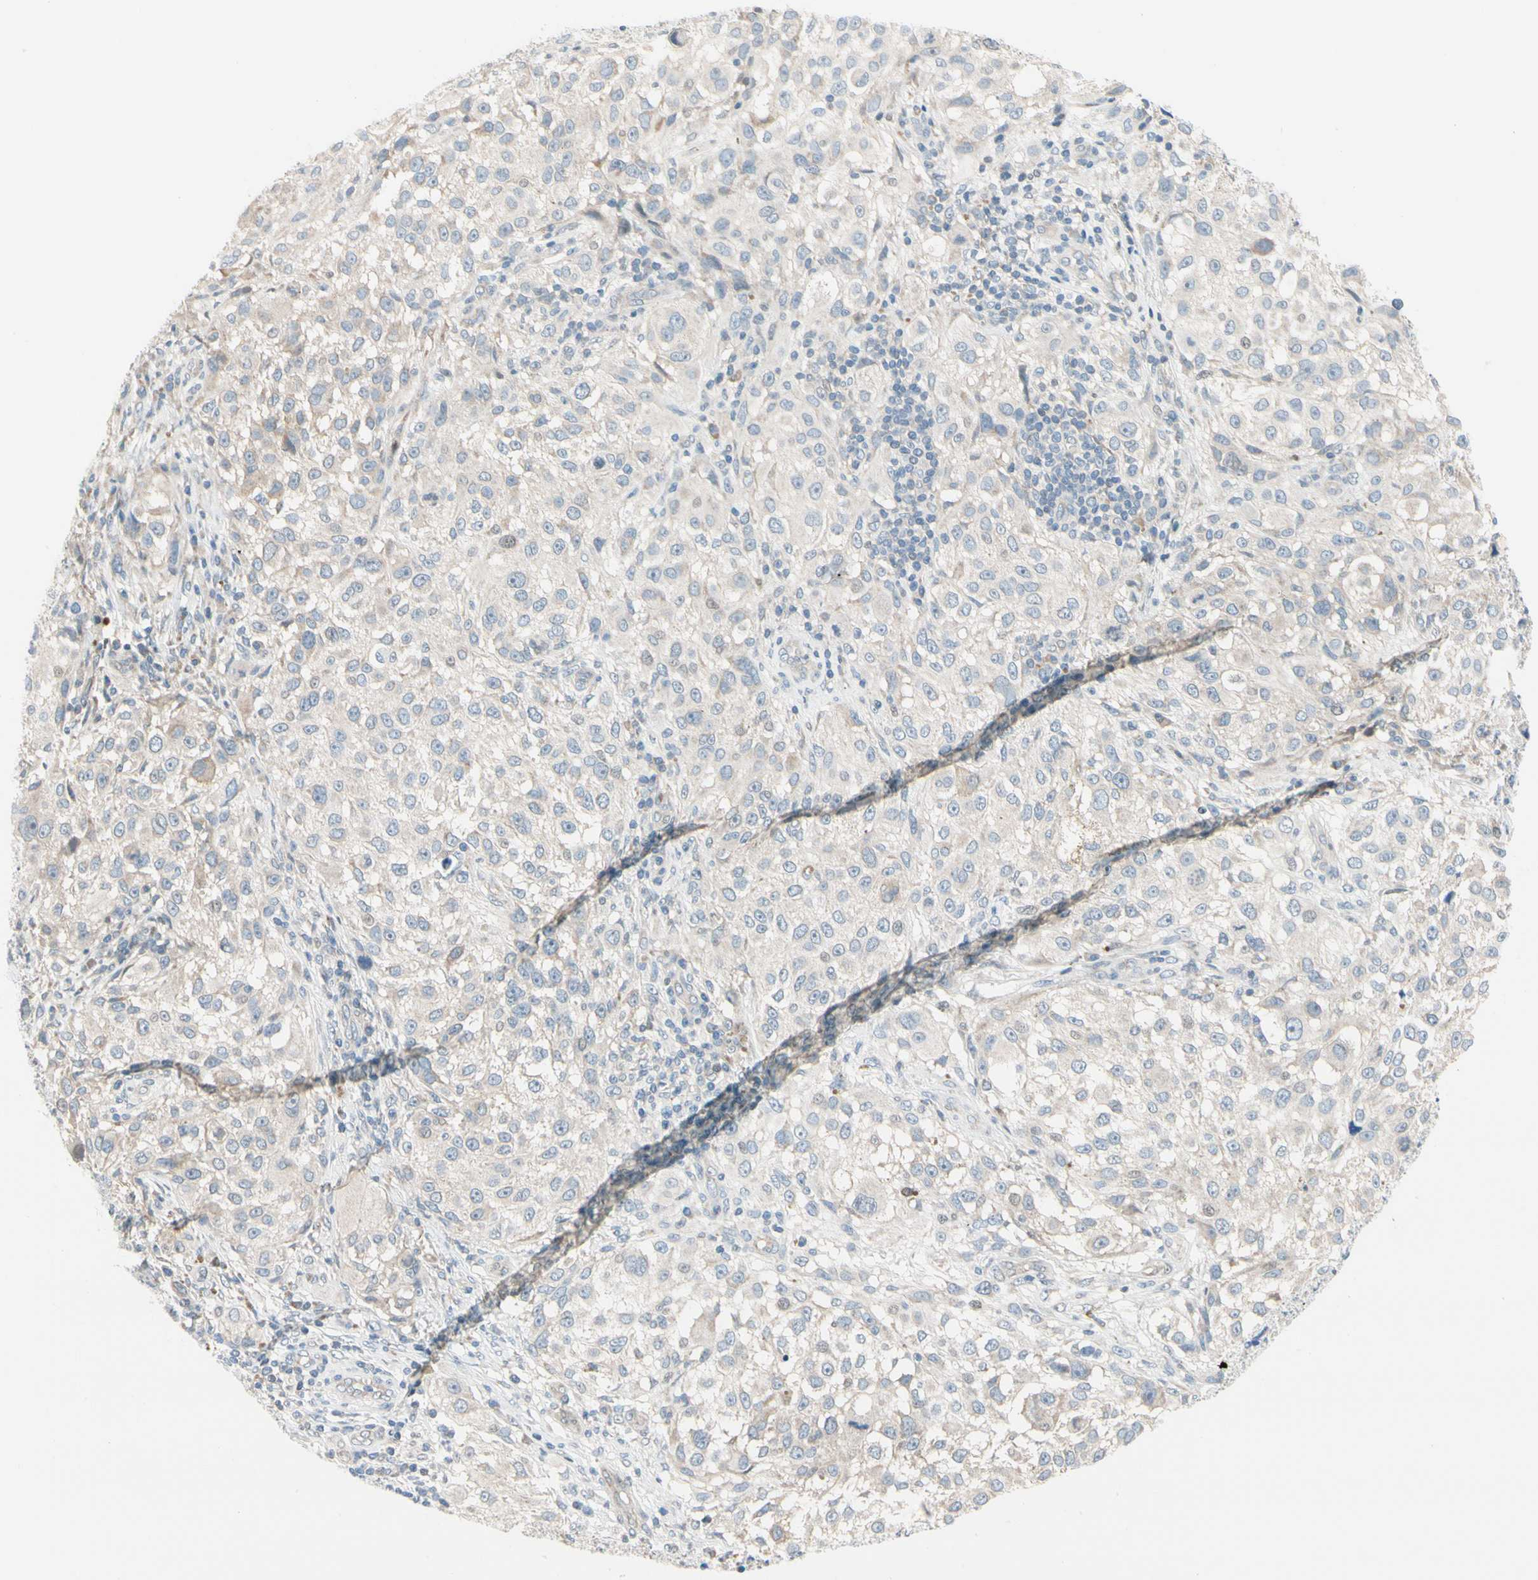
{"staining": {"intensity": "moderate", "quantity": "25%-75%", "location": "cytoplasmic/membranous"}, "tissue": "melanoma", "cell_type": "Tumor cells", "image_type": "cancer", "snomed": [{"axis": "morphology", "description": "Necrosis, NOS"}, {"axis": "morphology", "description": "Malignant melanoma, NOS"}, {"axis": "topography", "description": "Skin"}], "caption": "Immunohistochemical staining of human malignant melanoma demonstrates medium levels of moderate cytoplasmic/membranous protein staining in approximately 25%-75% of tumor cells. The staining was performed using DAB (3,3'-diaminobenzidine), with brown indicating positive protein expression. Nuclei are stained blue with hematoxylin.", "gene": "CFAP36", "patient": {"sex": "female", "age": 87}}